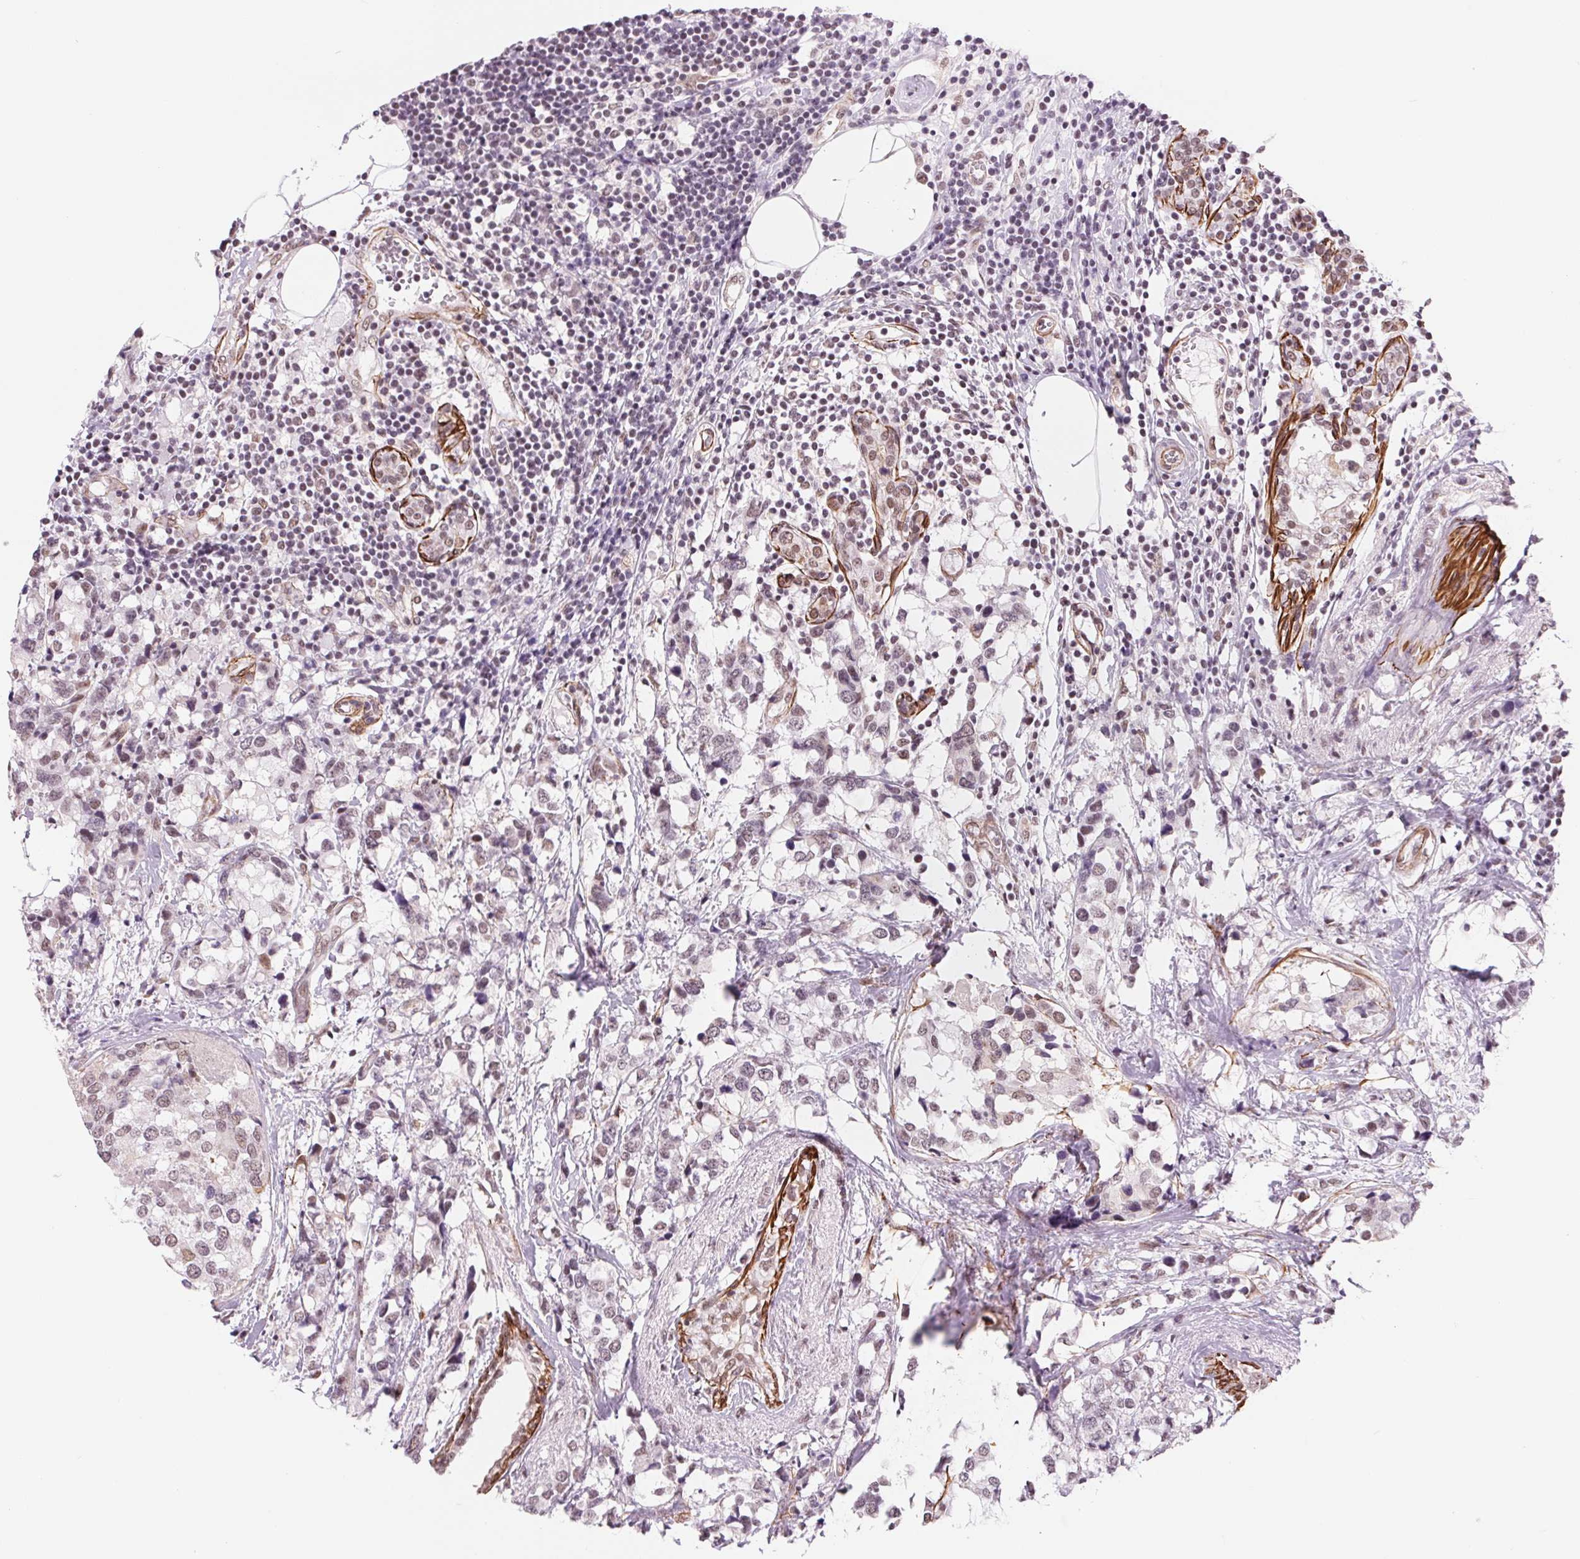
{"staining": {"intensity": "weak", "quantity": "<25%", "location": "nuclear"}, "tissue": "breast cancer", "cell_type": "Tumor cells", "image_type": "cancer", "snomed": [{"axis": "morphology", "description": "Lobular carcinoma"}, {"axis": "topography", "description": "Breast"}], "caption": "Tumor cells are negative for brown protein staining in breast lobular carcinoma.", "gene": "BCAT1", "patient": {"sex": "female", "age": 59}}